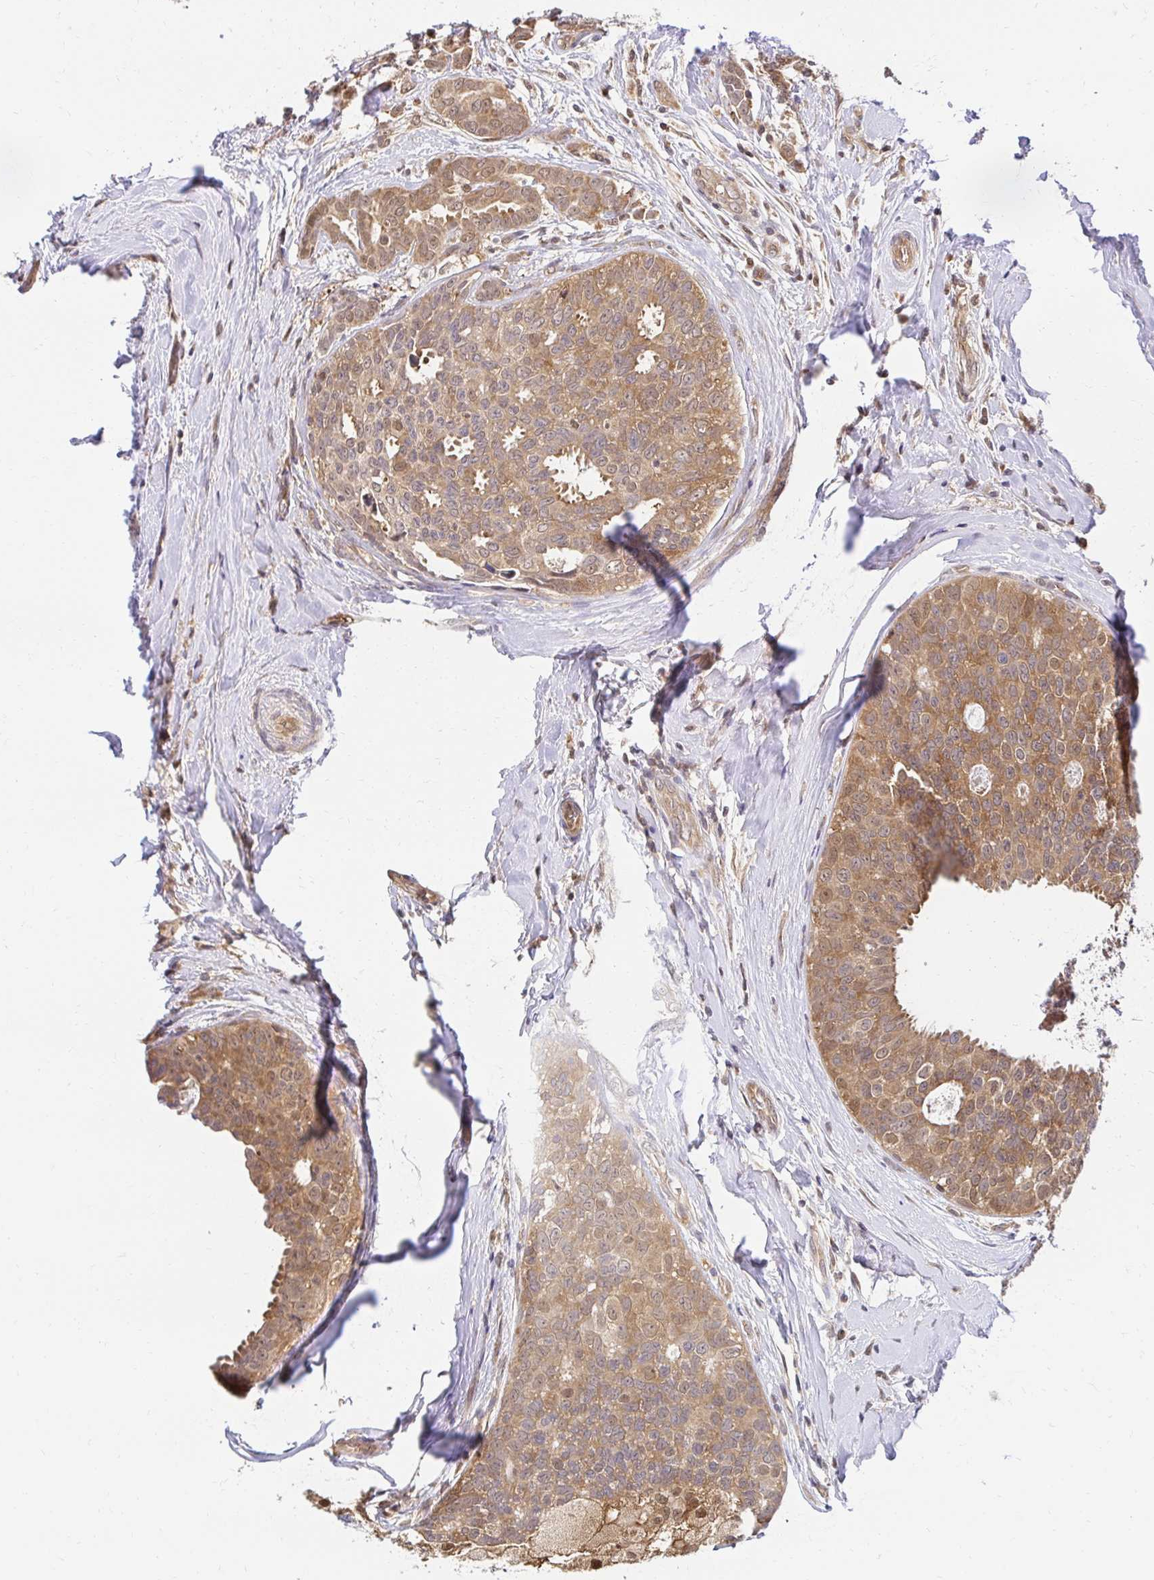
{"staining": {"intensity": "moderate", "quantity": ">75%", "location": "cytoplasmic/membranous,nuclear"}, "tissue": "breast cancer", "cell_type": "Tumor cells", "image_type": "cancer", "snomed": [{"axis": "morphology", "description": "Duct carcinoma"}, {"axis": "topography", "description": "Breast"}], "caption": "There is medium levels of moderate cytoplasmic/membranous and nuclear positivity in tumor cells of breast infiltrating ductal carcinoma, as demonstrated by immunohistochemical staining (brown color).", "gene": "PSMA4", "patient": {"sex": "female", "age": 45}}